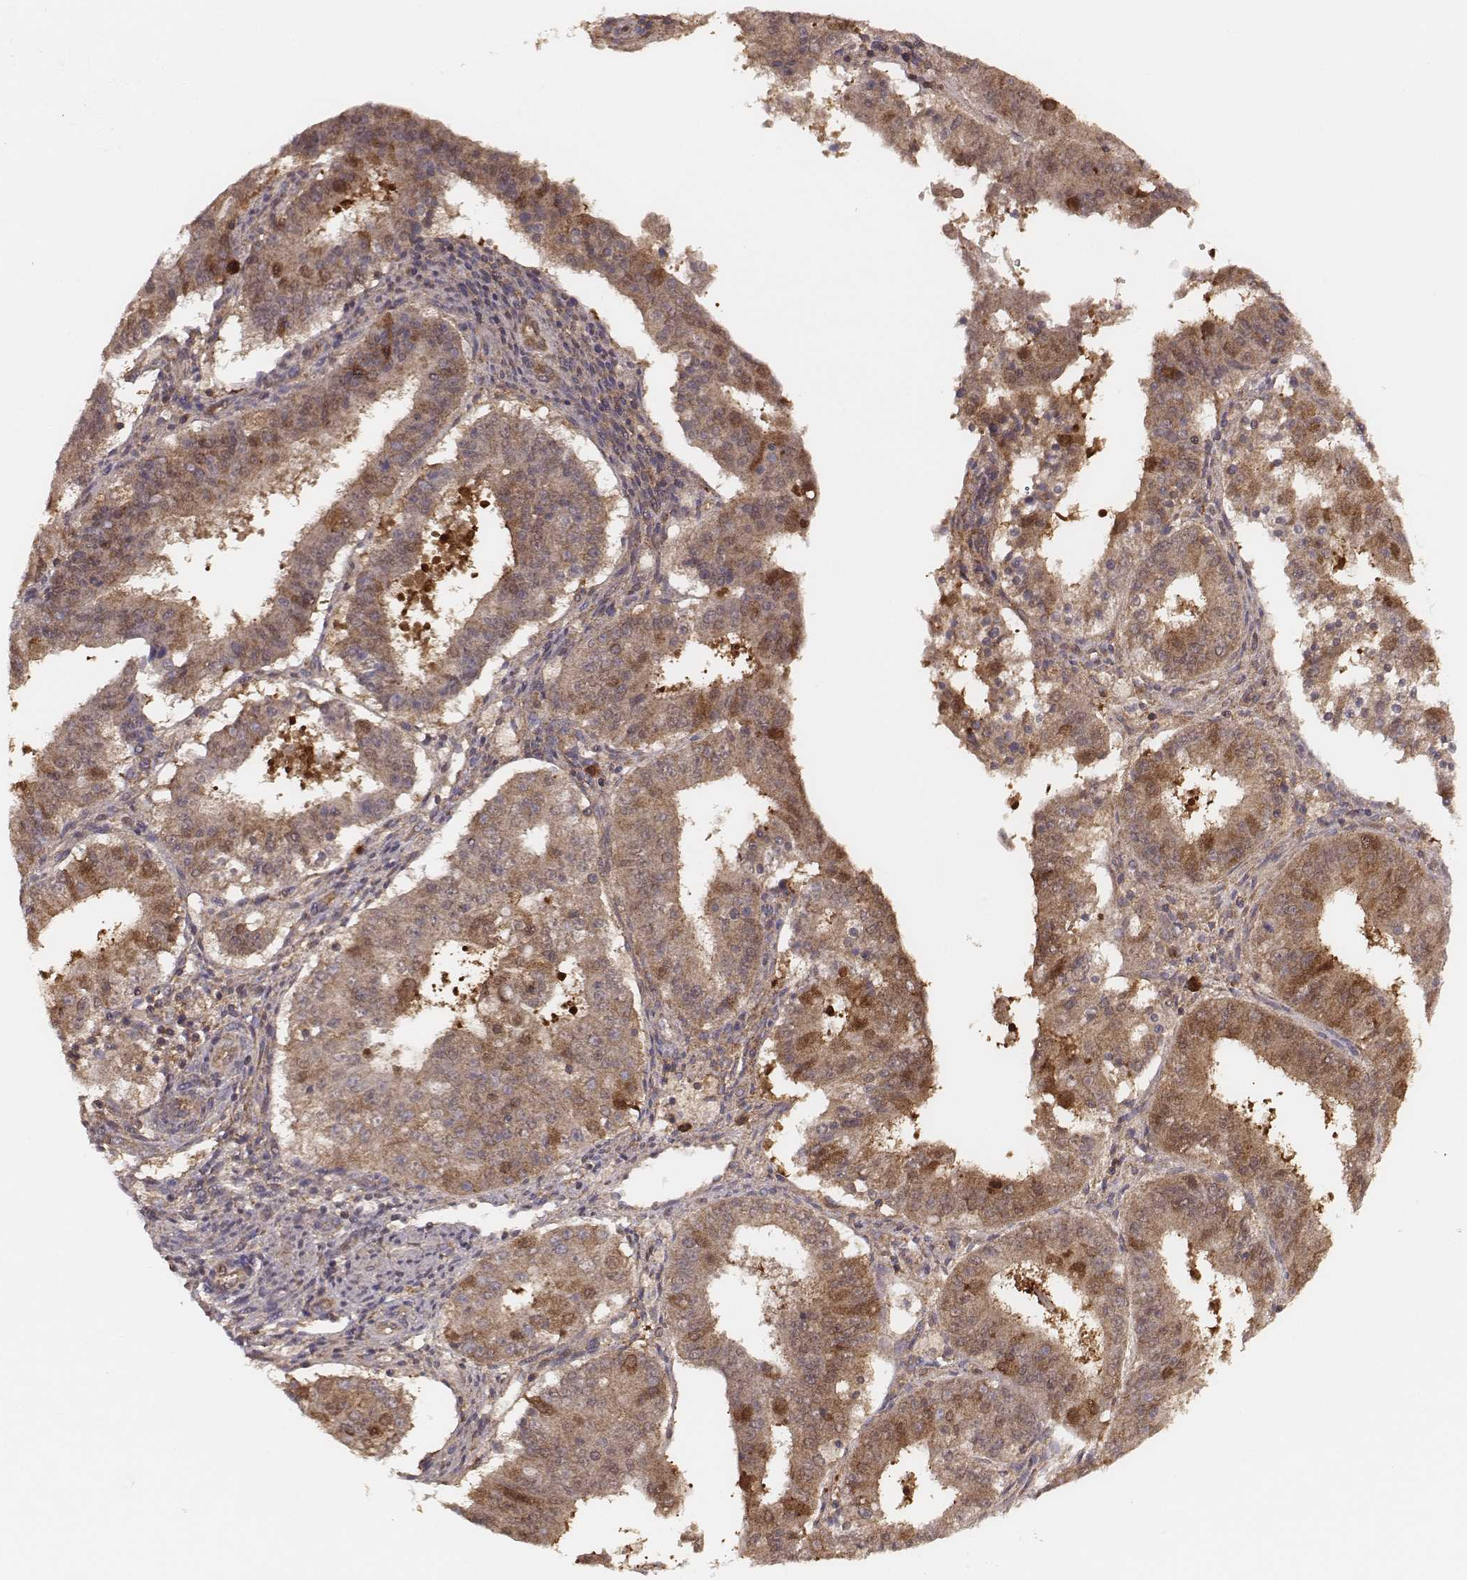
{"staining": {"intensity": "strong", "quantity": ">75%", "location": "cytoplasmic/membranous"}, "tissue": "ovarian cancer", "cell_type": "Tumor cells", "image_type": "cancer", "snomed": [{"axis": "morphology", "description": "Carcinoma, endometroid"}, {"axis": "topography", "description": "Ovary"}], "caption": "A histopathology image showing strong cytoplasmic/membranous staining in about >75% of tumor cells in ovarian cancer, as visualized by brown immunohistochemical staining.", "gene": "CARS1", "patient": {"sex": "female", "age": 42}}